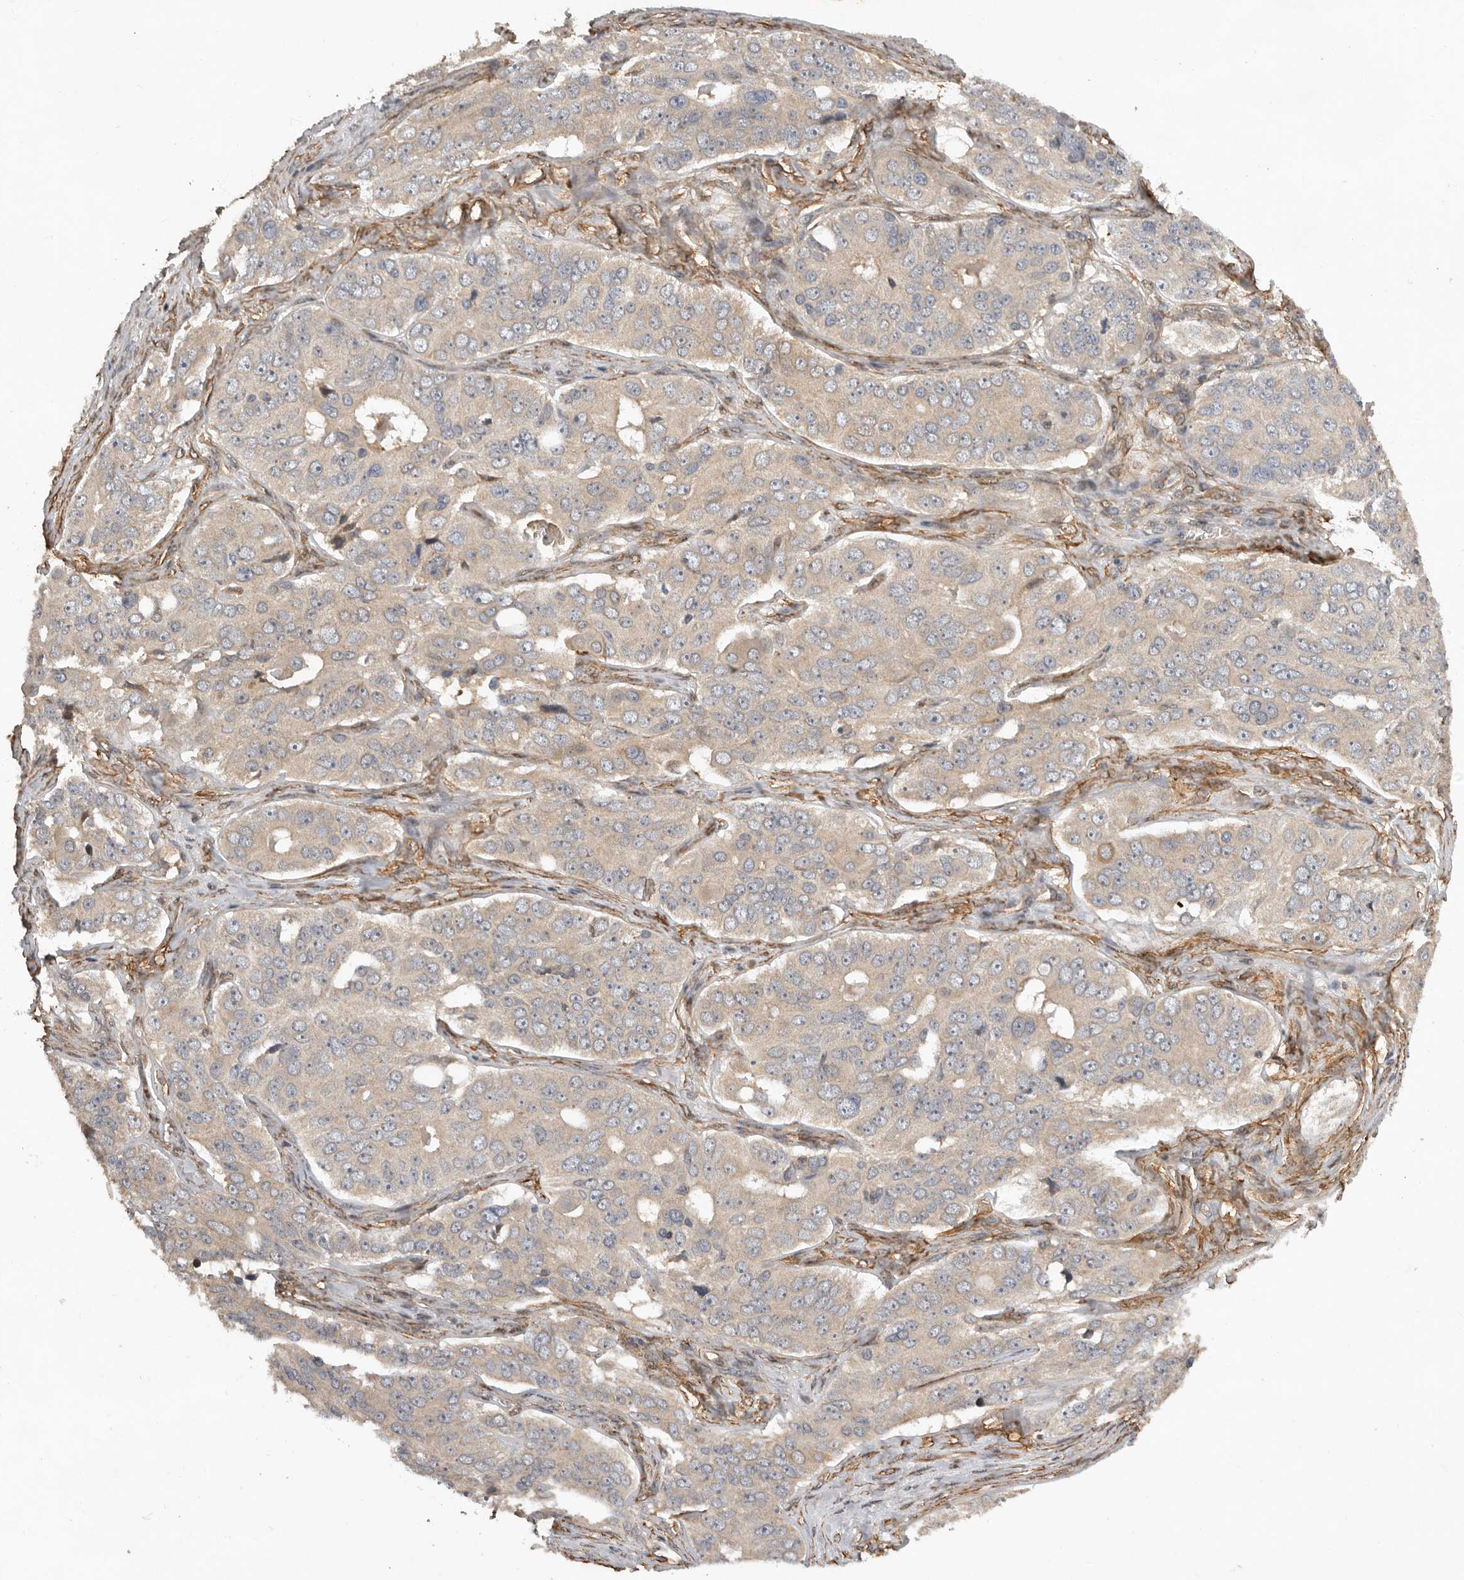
{"staining": {"intensity": "weak", "quantity": ">75%", "location": "cytoplasmic/membranous"}, "tissue": "ovarian cancer", "cell_type": "Tumor cells", "image_type": "cancer", "snomed": [{"axis": "morphology", "description": "Carcinoma, endometroid"}, {"axis": "topography", "description": "Ovary"}], "caption": "Immunohistochemical staining of human ovarian cancer reveals low levels of weak cytoplasmic/membranous positivity in about >75% of tumor cells. The protein of interest is stained brown, and the nuclei are stained in blue (DAB IHC with brightfield microscopy, high magnification).", "gene": "RNF157", "patient": {"sex": "female", "age": 51}}